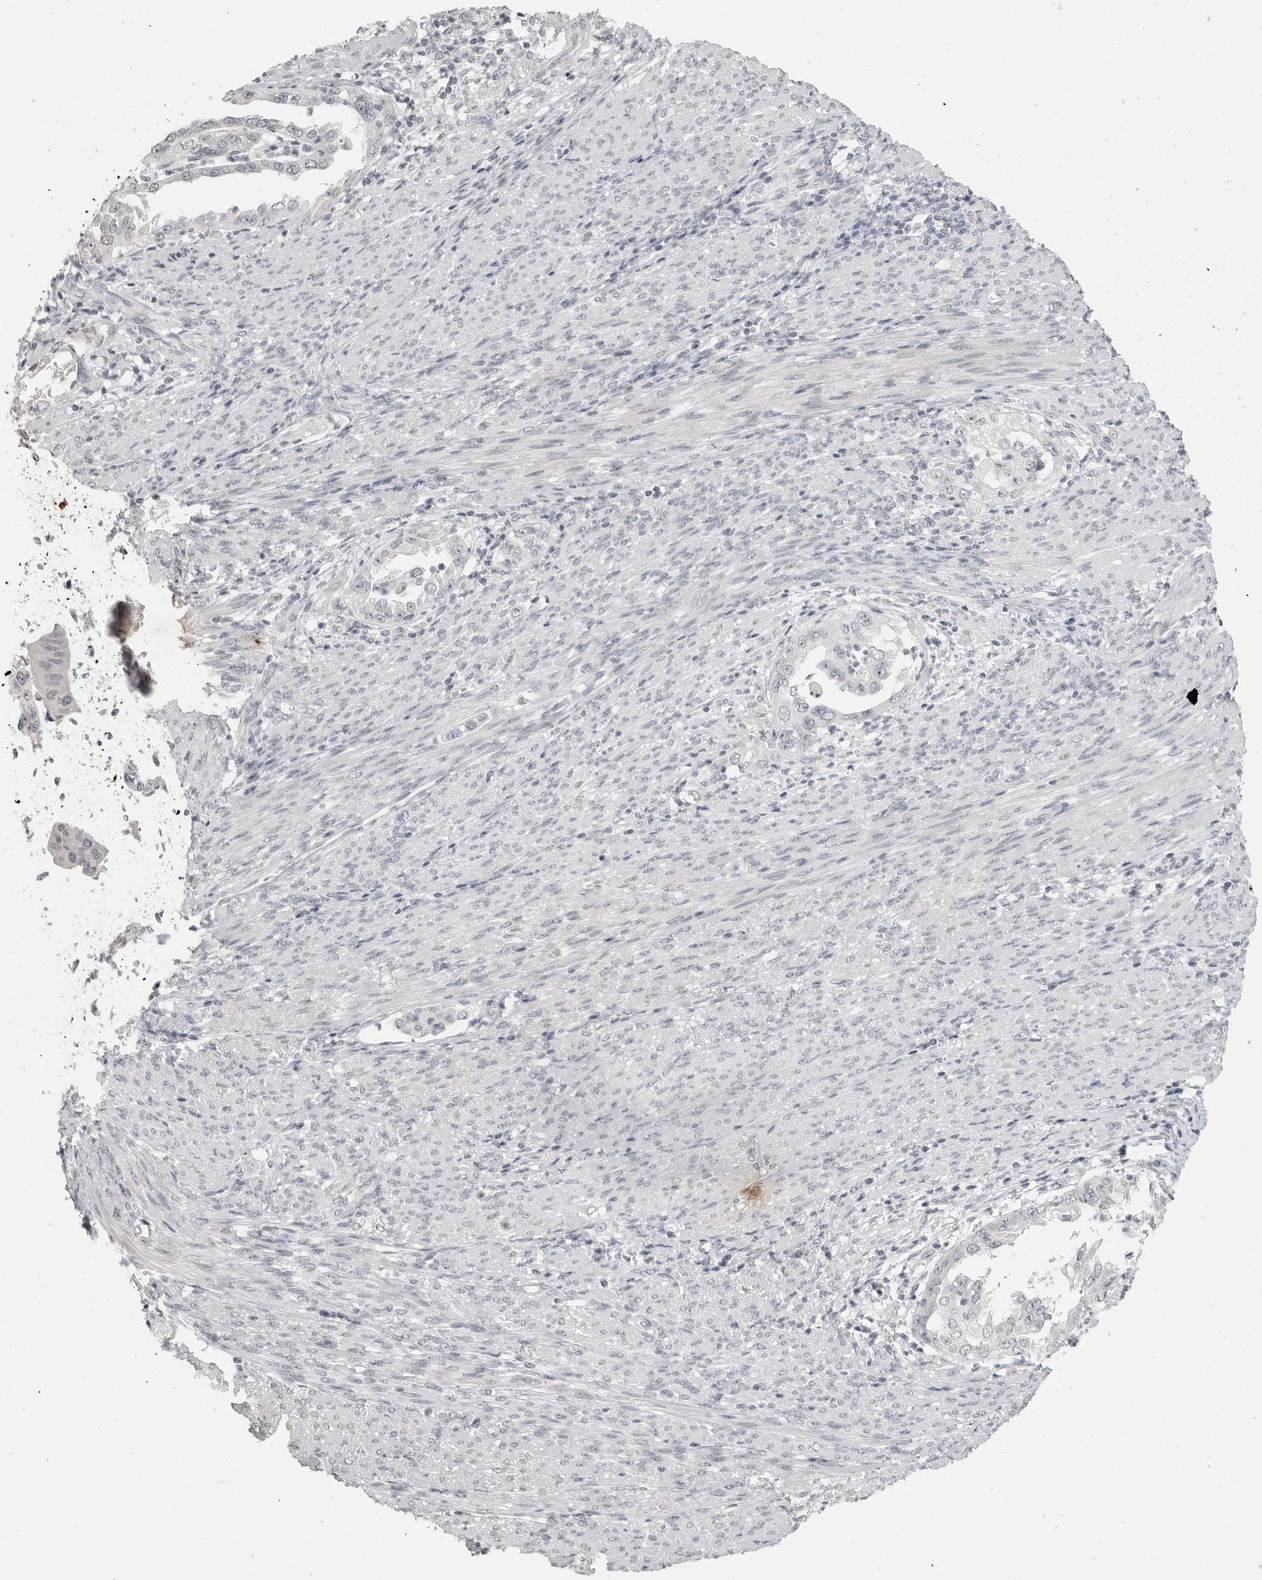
{"staining": {"intensity": "negative", "quantity": "none", "location": "none"}, "tissue": "endometrial cancer", "cell_type": "Tumor cells", "image_type": "cancer", "snomed": [{"axis": "morphology", "description": "Adenocarcinoma, NOS"}, {"axis": "topography", "description": "Endometrium"}], "caption": "Protein analysis of endometrial cancer demonstrates no significant positivity in tumor cells. Nuclei are stained in blue.", "gene": "PRSS1", "patient": {"sex": "female", "age": 85}}